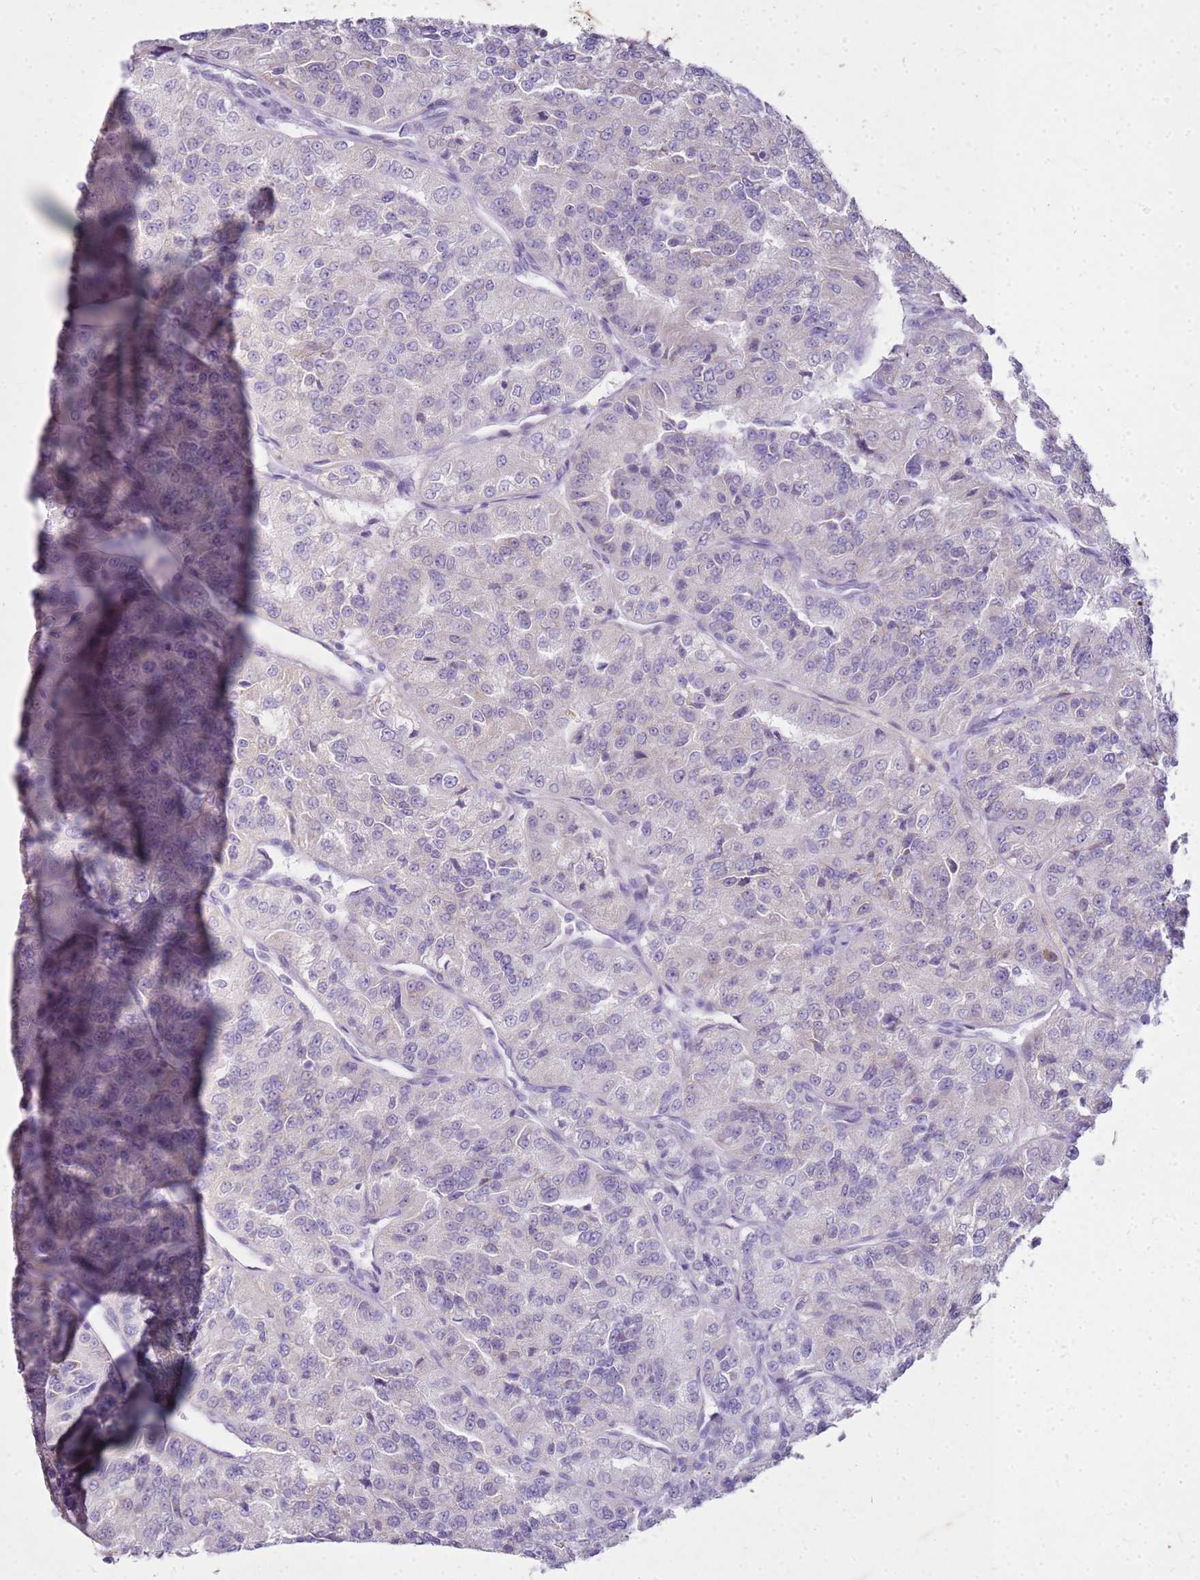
{"staining": {"intensity": "negative", "quantity": "none", "location": "none"}, "tissue": "renal cancer", "cell_type": "Tumor cells", "image_type": "cancer", "snomed": [{"axis": "morphology", "description": "Adenocarcinoma, NOS"}, {"axis": "topography", "description": "Kidney"}], "caption": "Immunohistochemistry (IHC) image of neoplastic tissue: adenocarcinoma (renal) stained with DAB (3,3'-diaminobenzidine) displays no significant protein expression in tumor cells.", "gene": "FABP2", "patient": {"sex": "female", "age": 63}}